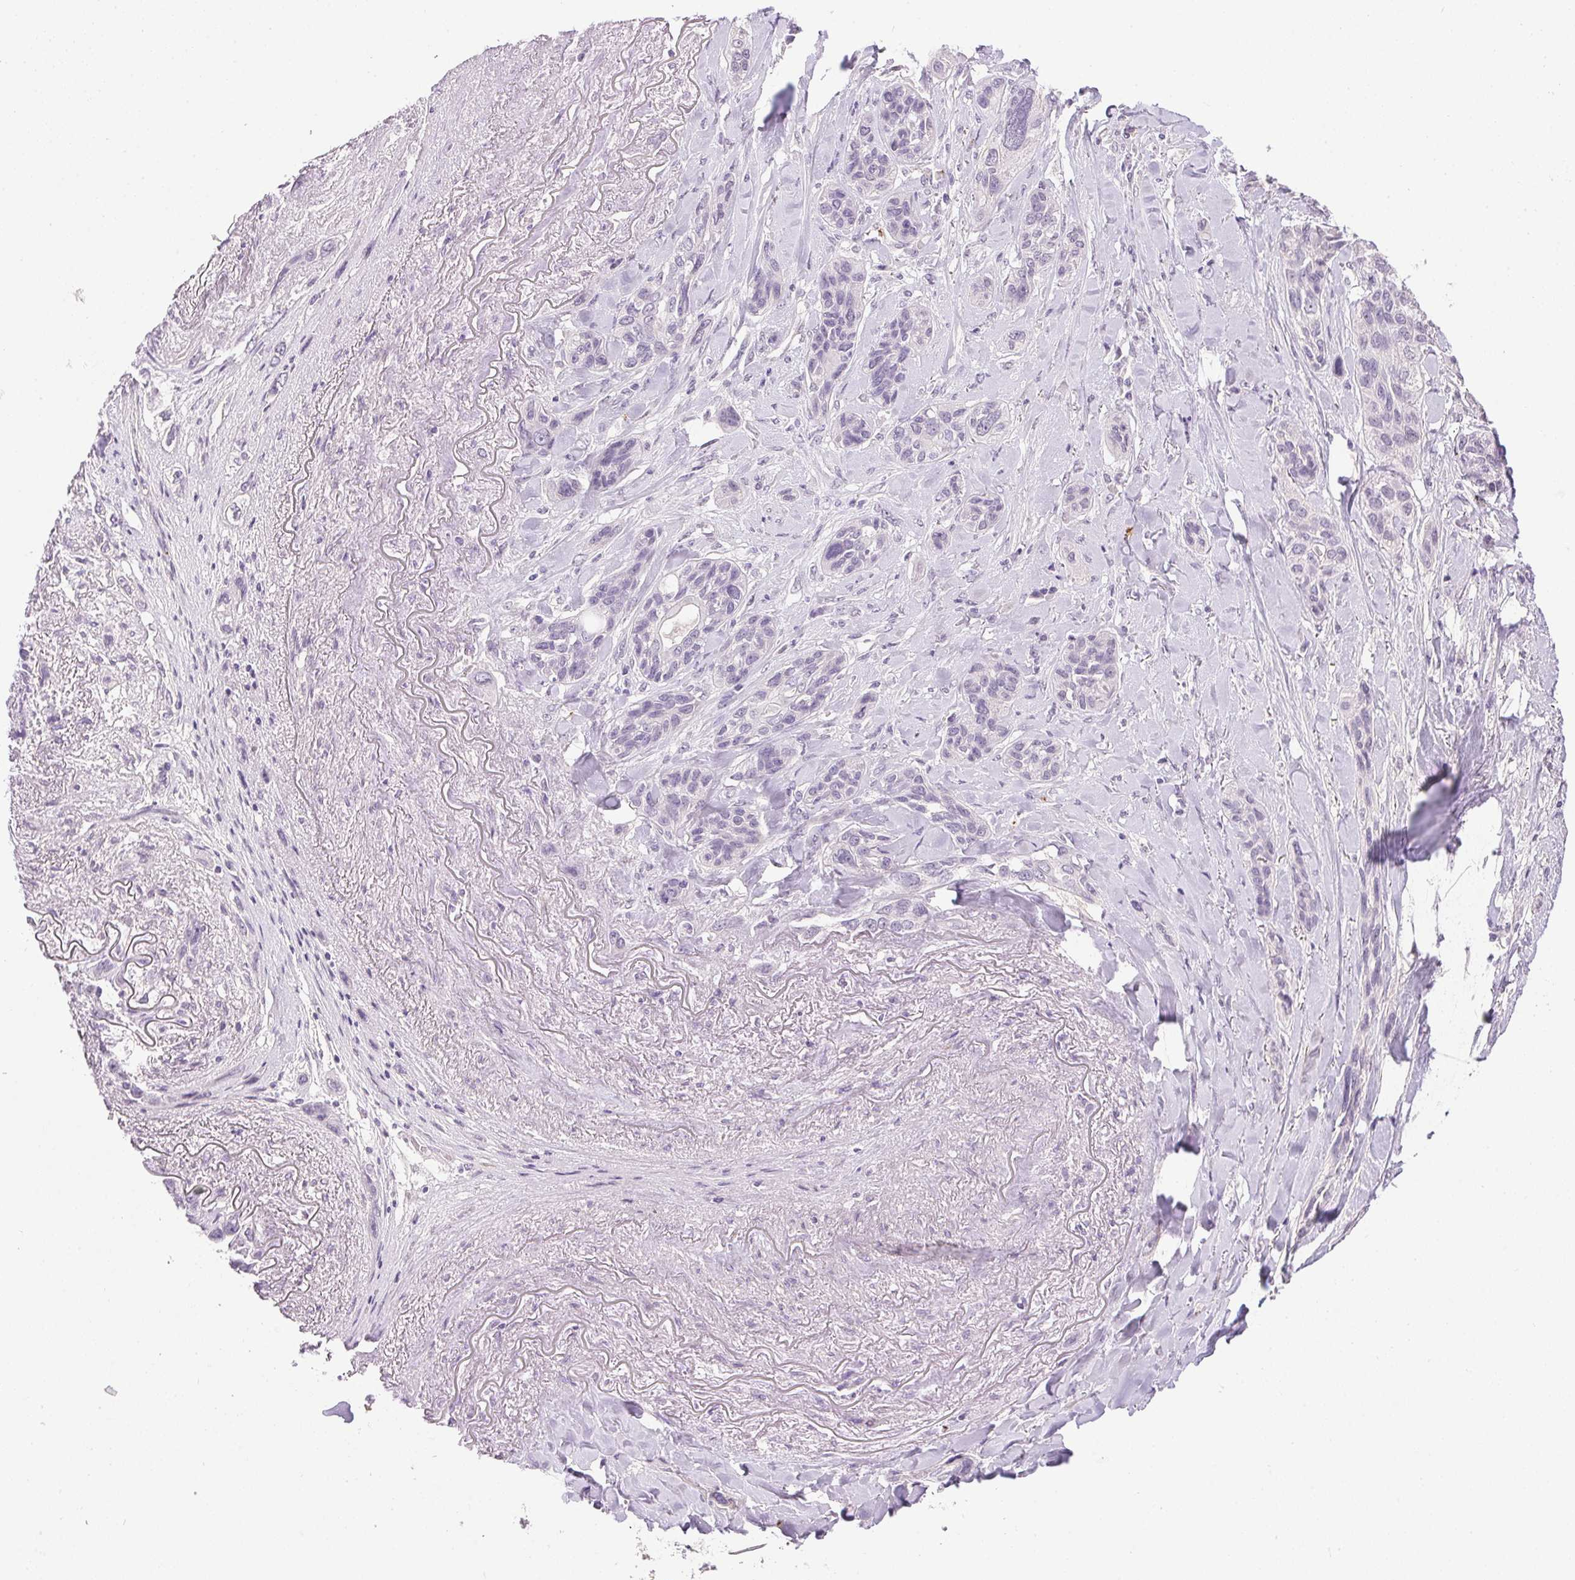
{"staining": {"intensity": "negative", "quantity": "none", "location": "none"}, "tissue": "lung cancer", "cell_type": "Tumor cells", "image_type": "cancer", "snomed": [{"axis": "morphology", "description": "Squamous cell carcinoma, NOS"}, {"axis": "topography", "description": "Lung"}], "caption": "The immunohistochemistry (IHC) histopathology image has no significant expression in tumor cells of lung cancer tissue. Nuclei are stained in blue.", "gene": "PRL", "patient": {"sex": "female", "age": 70}}